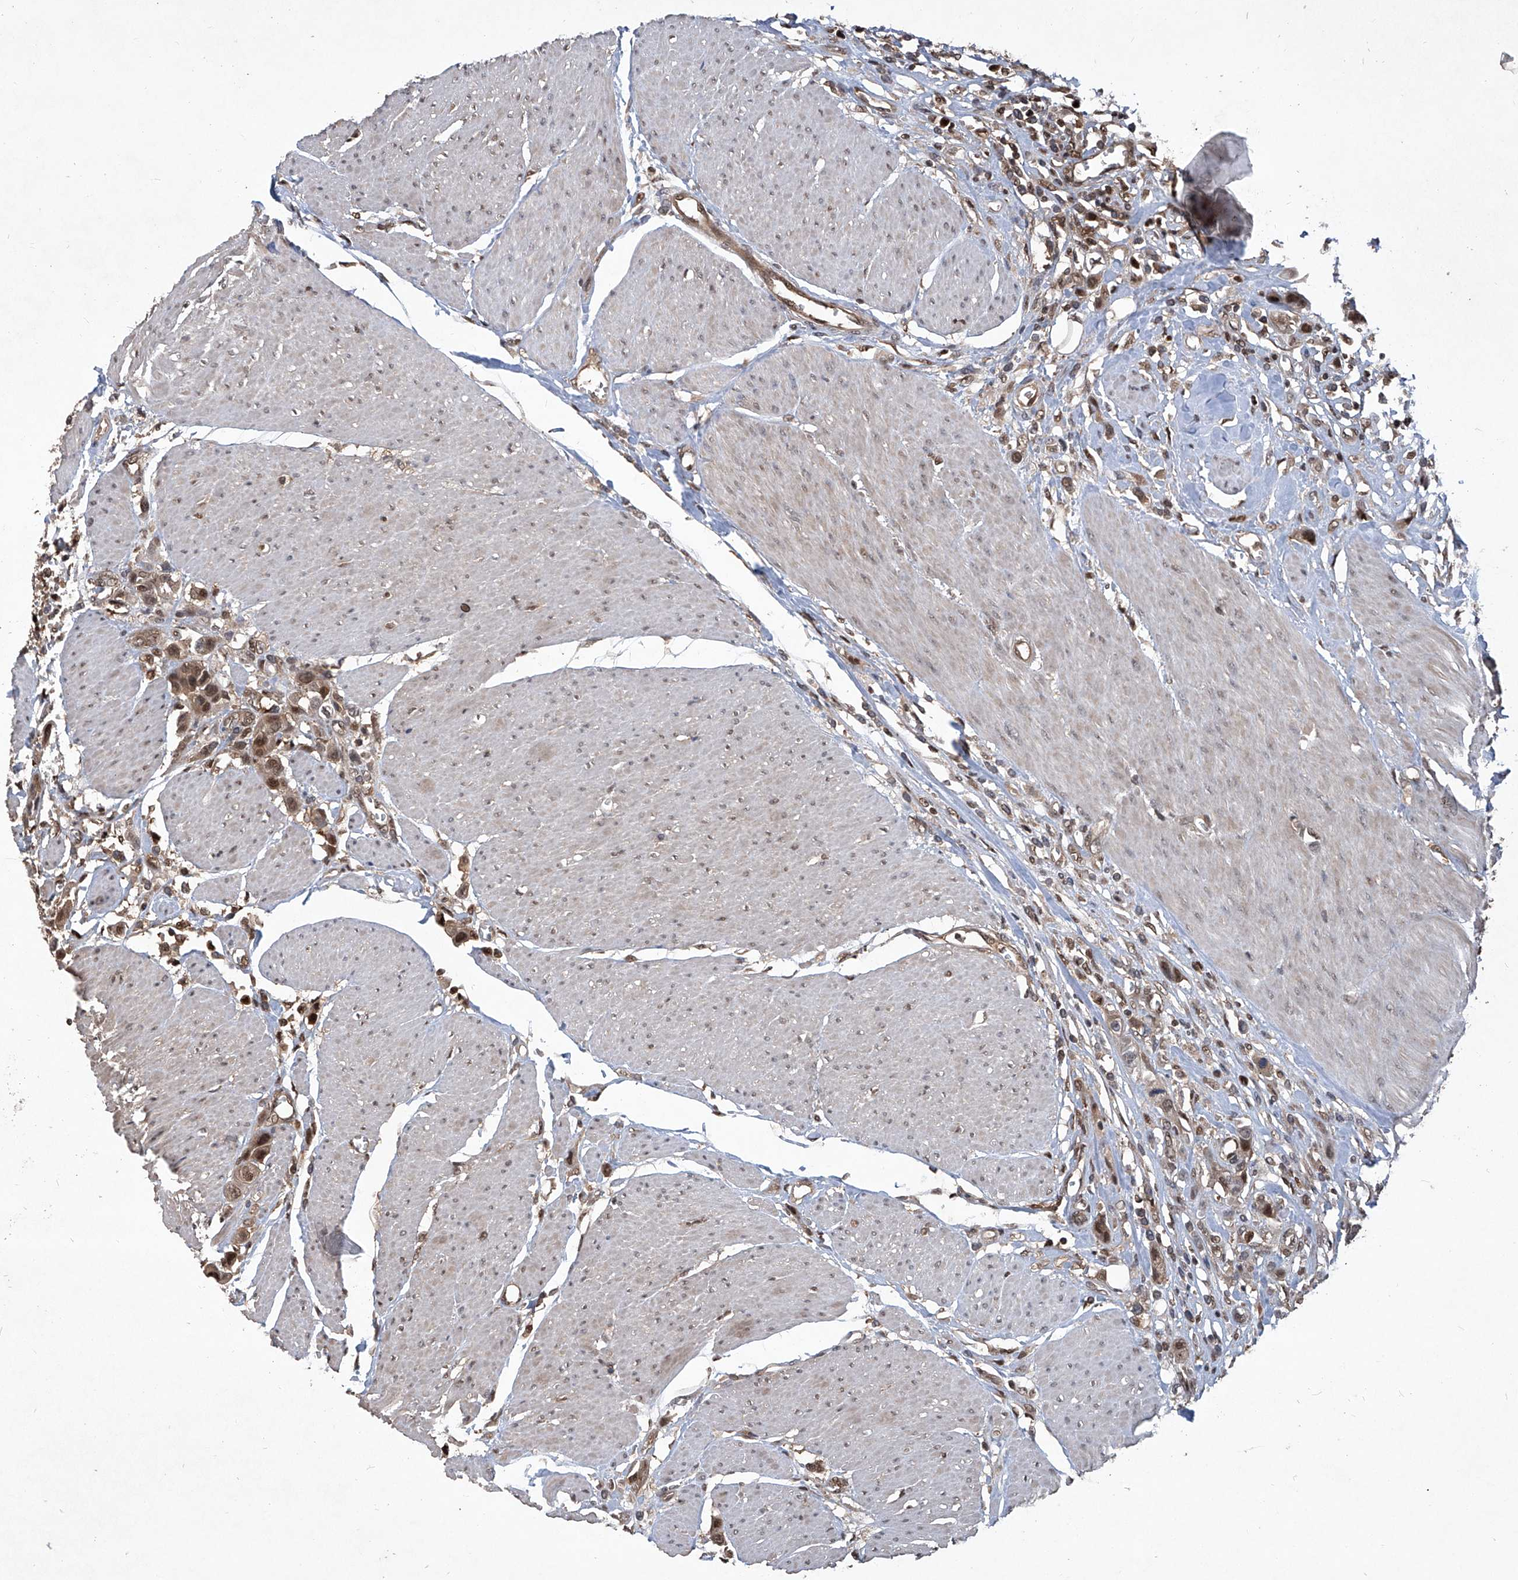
{"staining": {"intensity": "moderate", "quantity": ">75%", "location": "cytoplasmic/membranous,nuclear"}, "tissue": "urothelial cancer", "cell_type": "Tumor cells", "image_type": "cancer", "snomed": [{"axis": "morphology", "description": "Urothelial carcinoma, High grade"}, {"axis": "topography", "description": "Urinary bladder"}], "caption": "Immunohistochemical staining of human high-grade urothelial carcinoma demonstrates moderate cytoplasmic/membranous and nuclear protein expression in about >75% of tumor cells. The staining is performed using DAB brown chromogen to label protein expression. The nuclei are counter-stained blue using hematoxylin.", "gene": "PSMB1", "patient": {"sex": "male", "age": 50}}